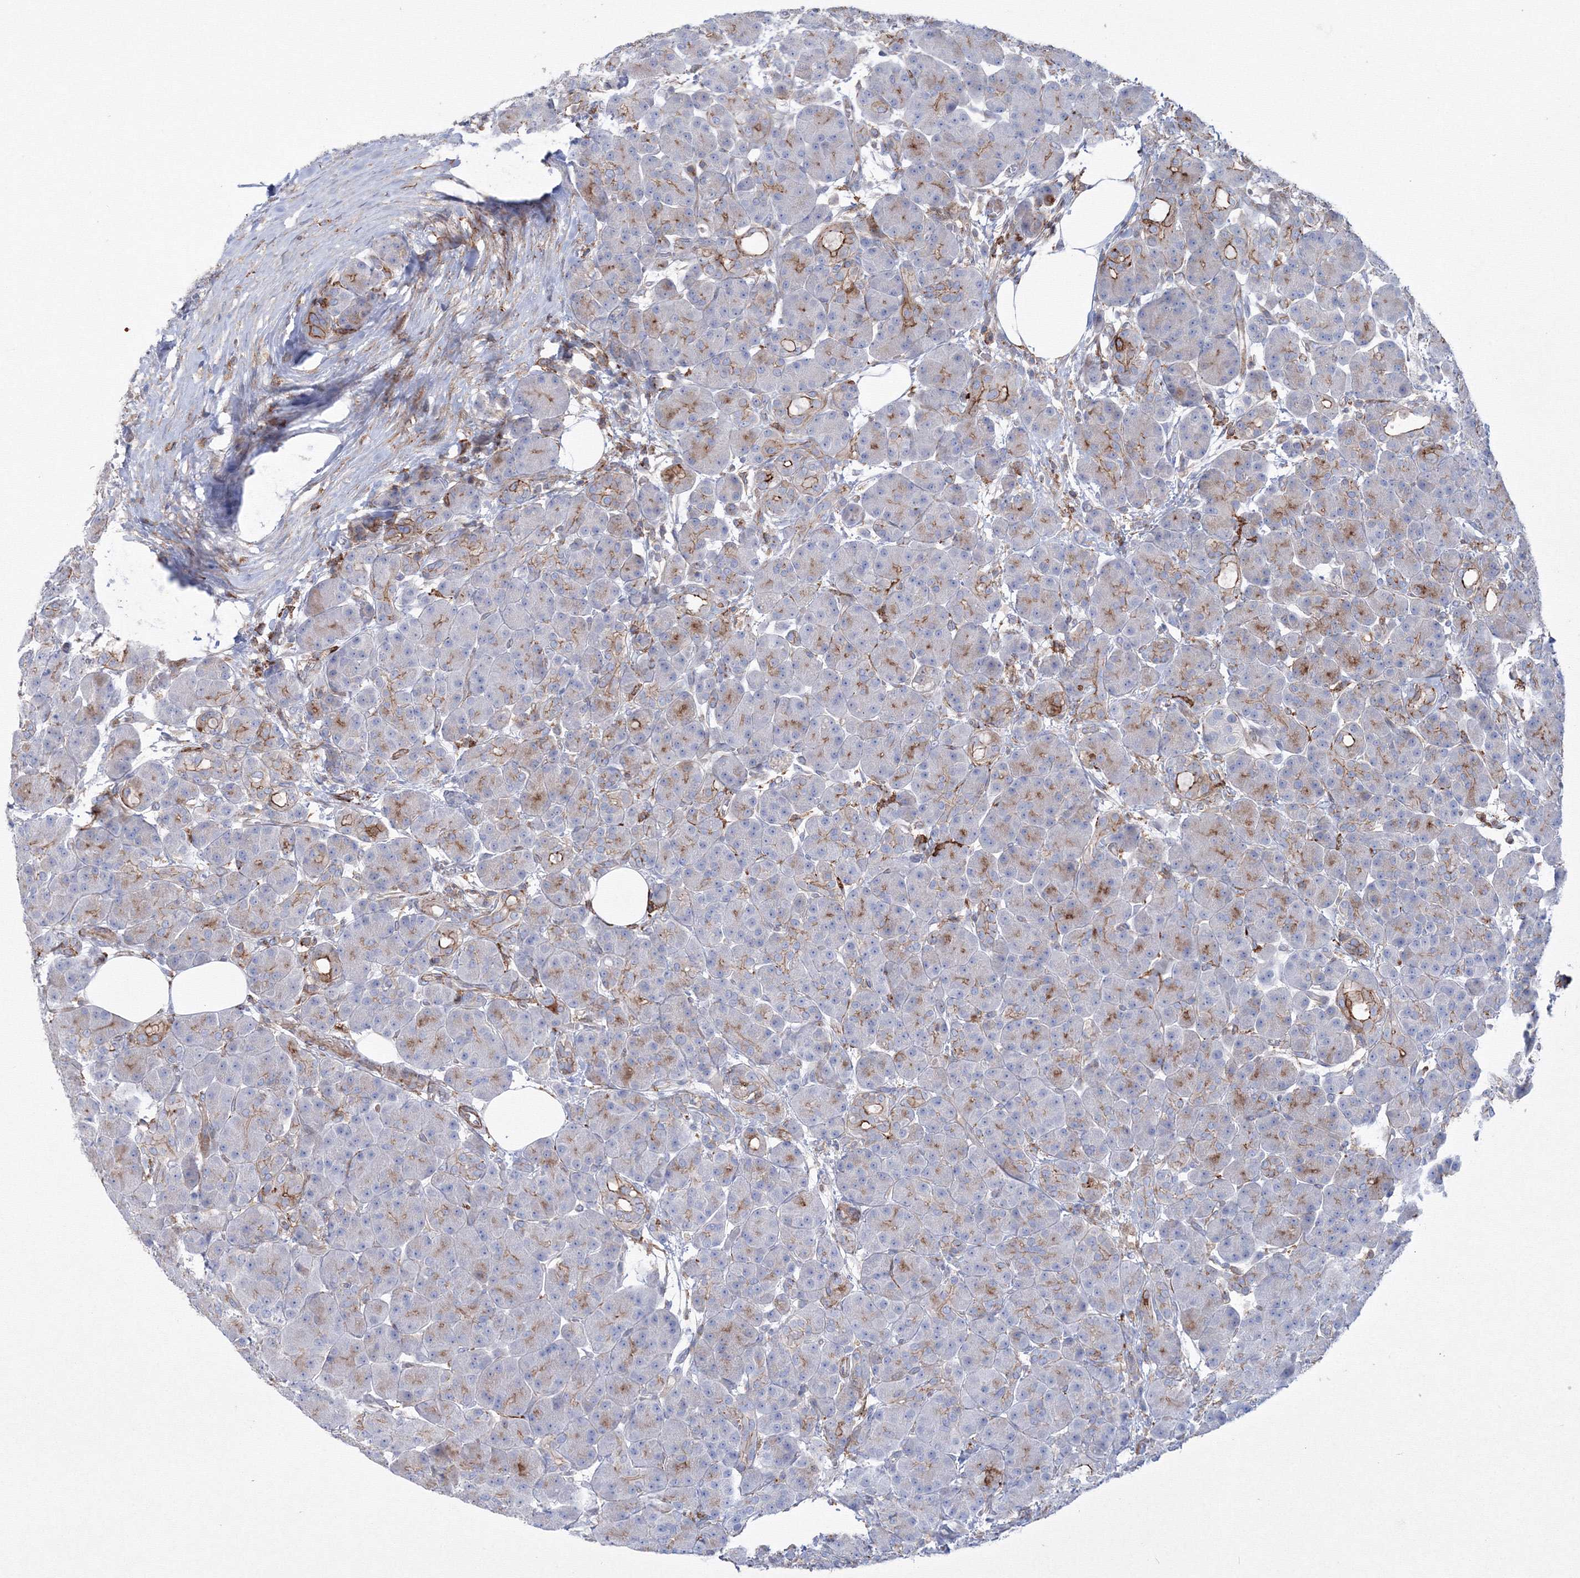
{"staining": {"intensity": "moderate", "quantity": "<25%", "location": "cytoplasmic/membranous"}, "tissue": "pancreas", "cell_type": "Exocrine glandular cells", "image_type": "normal", "snomed": [{"axis": "morphology", "description": "Normal tissue, NOS"}, {"axis": "topography", "description": "Pancreas"}], "caption": "A histopathology image showing moderate cytoplasmic/membranous staining in approximately <25% of exocrine glandular cells in unremarkable pancreas, as visualized by brown immunohistochemical staining.", "gene": "GPR82", "patient": {"sex": "male", "age": 63}}